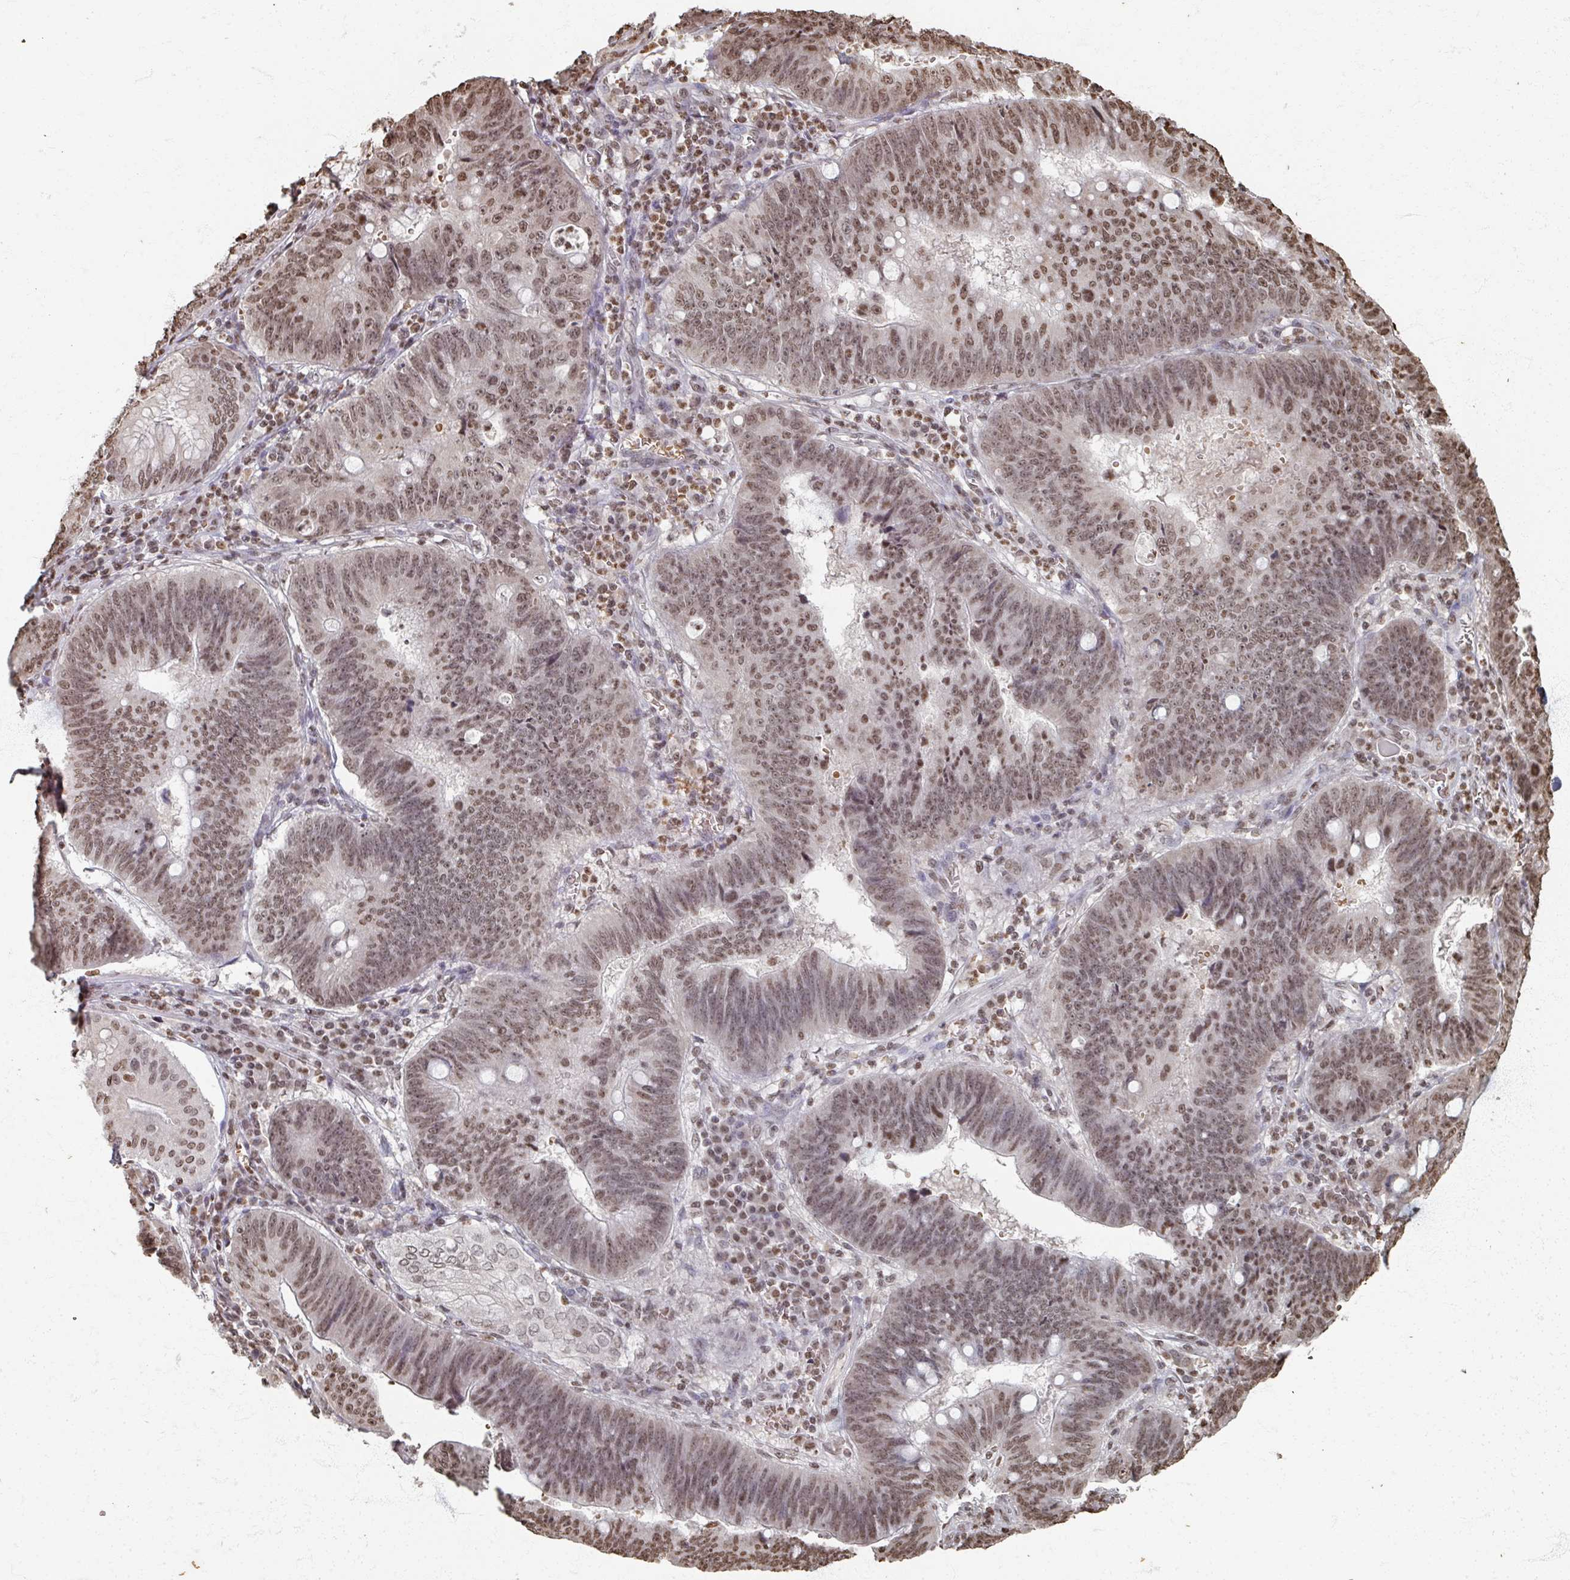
{"staining": {"intensity": "moderate", "quantity": ">75%", "location": "nuclear"}, "tissue": "stomach cancer", "cell_type": "Tumor cells", "image_type": "cancer", "snomed": [{"axis": "morphology", "description": "Adenocarcinoma, NOS"}, {"axis": "topography", "description": "Stomach"}], "caption": "This photomicrograph demonstrates immunohistochemistry (IHC) staining of stomach cancer, with medium moderate nuclear staining in approximately >75% of tumor cells.", "gene": "DCUN1D5", "patient": {"sex": "male", "age": 59}}